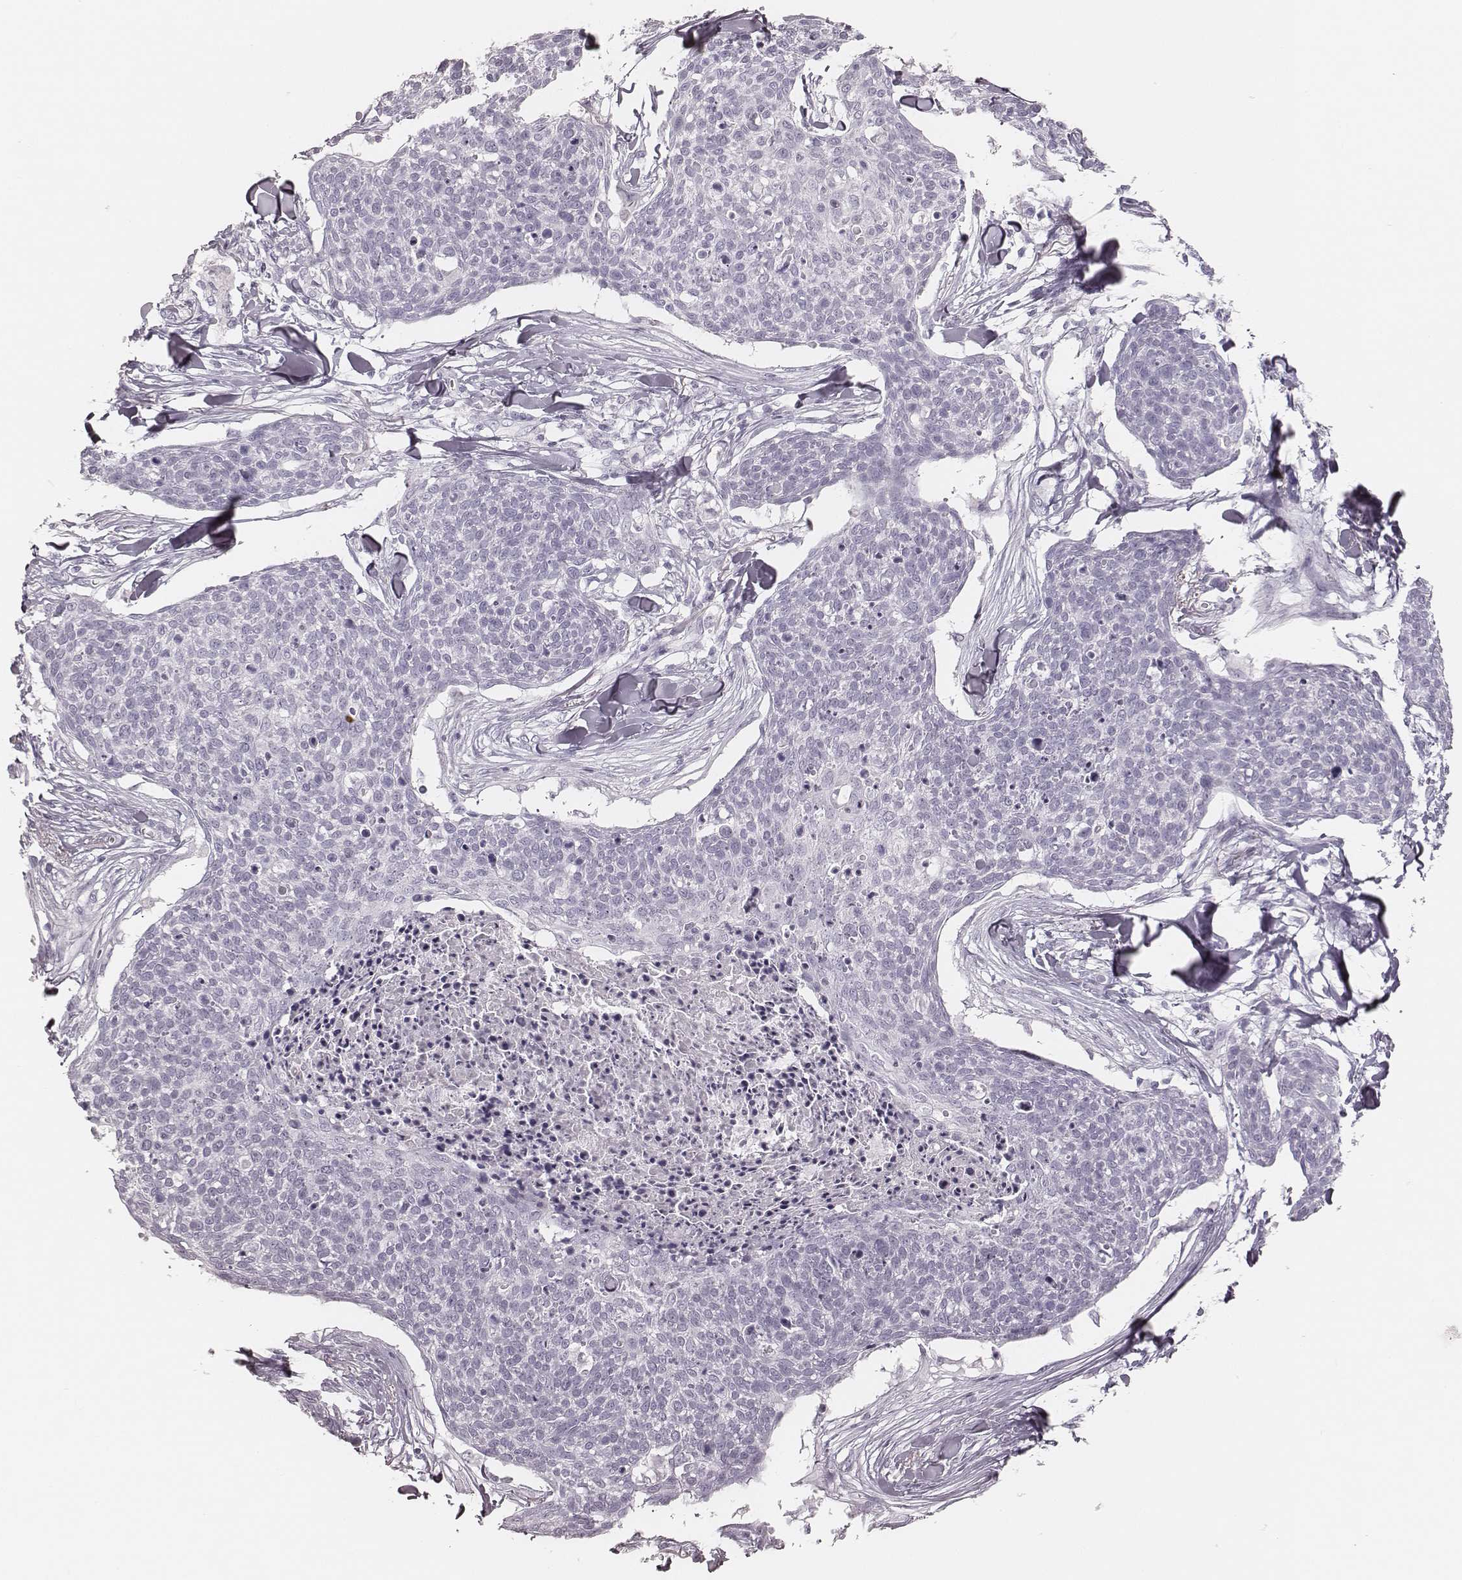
{"staining": {"intensity": "negative", "quantity": "none", "location": "none"}, "tissue": "skin cancer", "cell_type": "Tumor cells", "image_type": "cancer", "snomed": [{"axis": "morphology", "description": "Squamous cell carcinoma, NOS"}, {"axis": "topography", "description": "Skin"}, {"axis": "topography", "description": "Vulva"}], "caption": "Immunohistochemistry (IHC) histopathology image of neoplastic tissue: squamous cell carcinoma (skin) stained with DAB (3,3'-diaminobenzidine) displays no significant protein positivity in tumor cells.", "gene": "MSX1", "patient": {"sex": "female", "age": 75}}